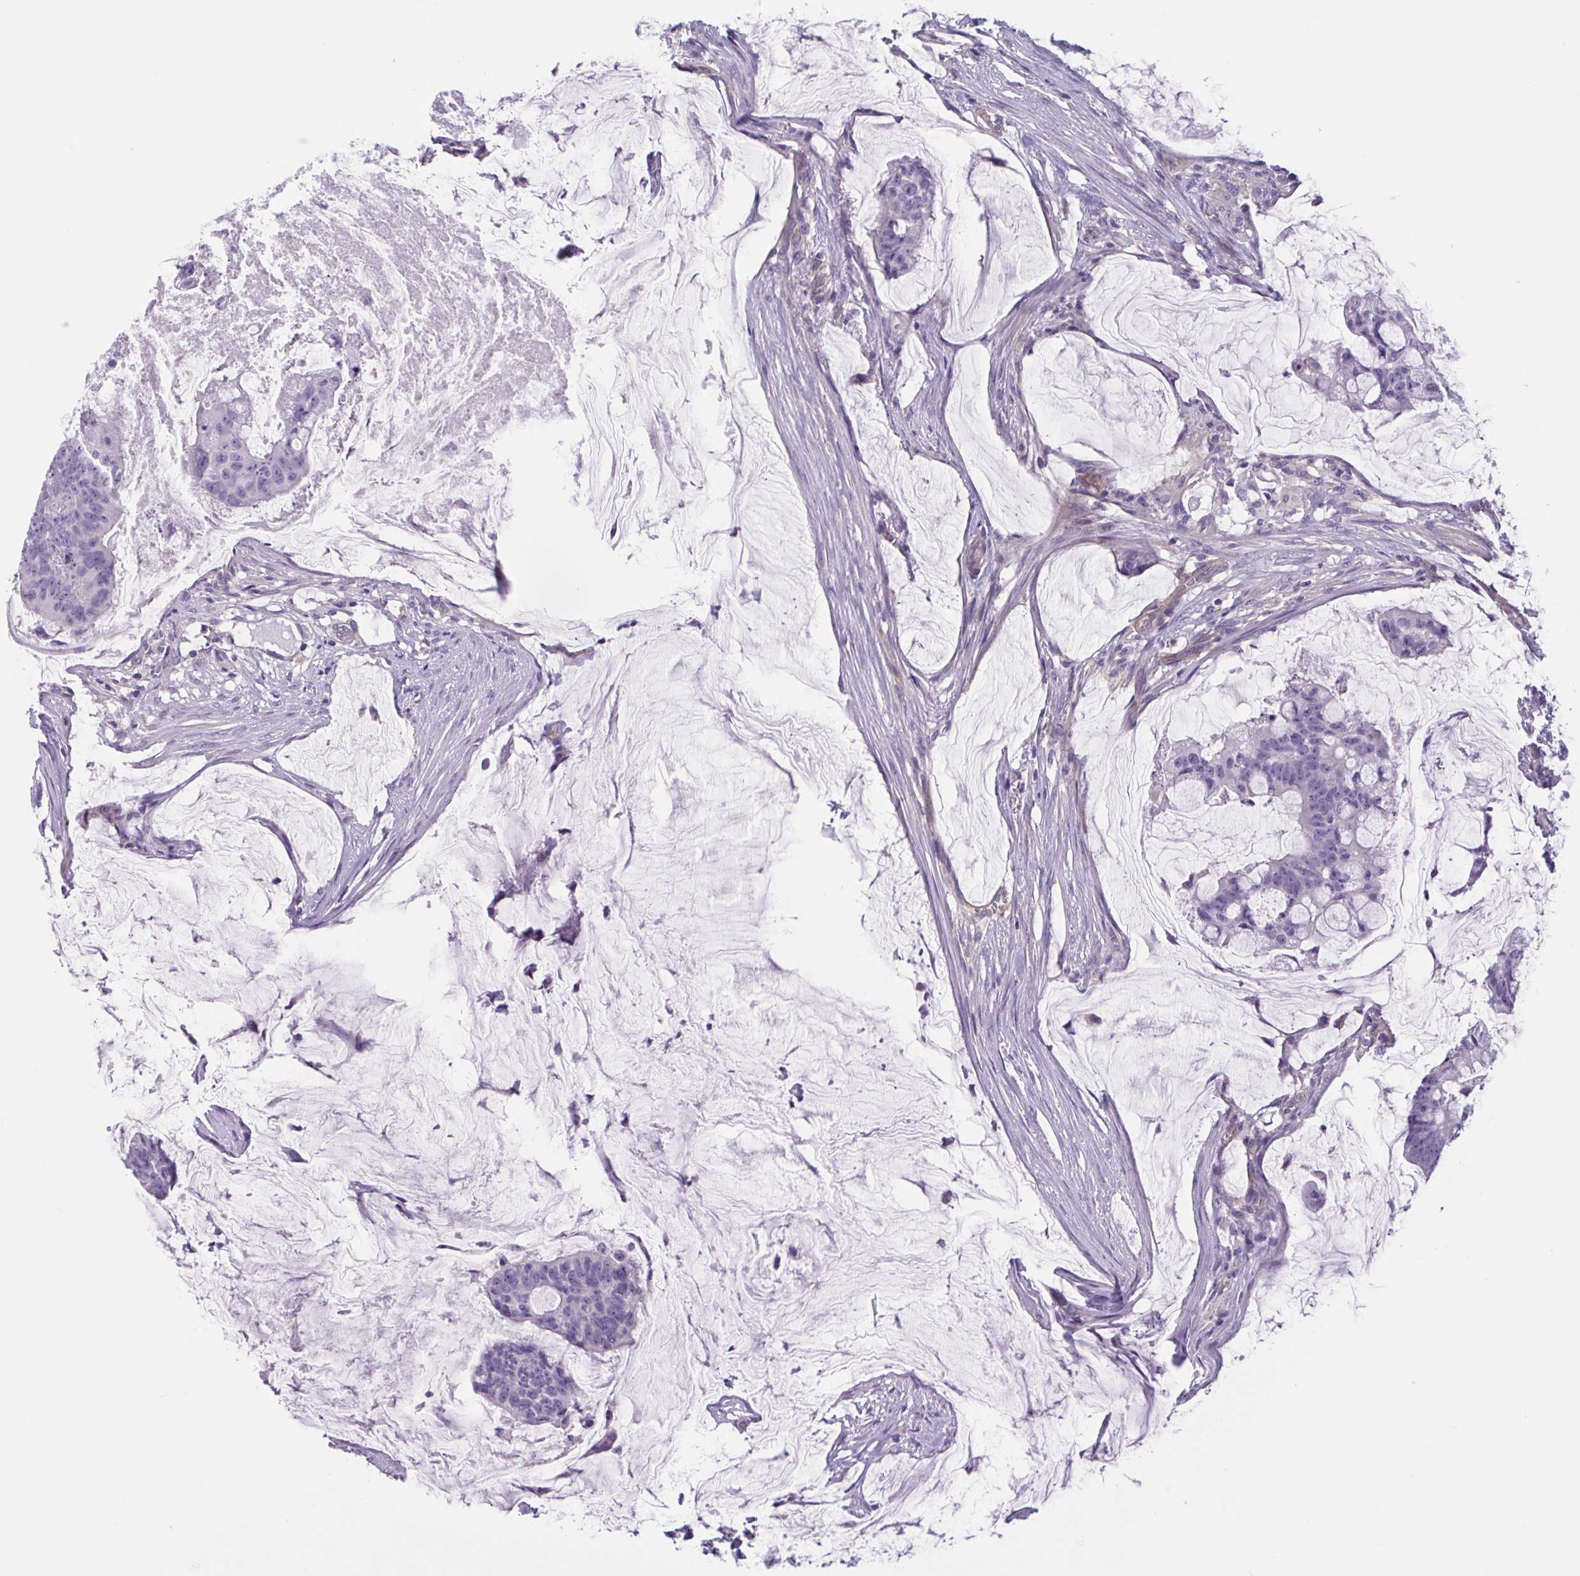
{"staining": {"intensity": "negative", "quantity": "none", "location": "none"}, "tissue": "colorectal cancer", "cell_type": "Tumor cells", "image_type": "cancer", "snomed": [{"axis": "morphology", "description": "Adenocarcinoma, NOS"}, {"axis": "topography", "description": "Colon"}], "caption": "This photomicrograph is of adenocarcinoma (colorectal) stained with immunohistochemistry to label a protein in brown with the nuclei are counter-stained blue. There is no positivity in tumor cells. Brightfield microscopy of IHC stained with DAB (brown) and hematoxylin (blue), captured at high magnification.", "gene": "TTC7B", "patient": {"sex": "male", "age": 62}}